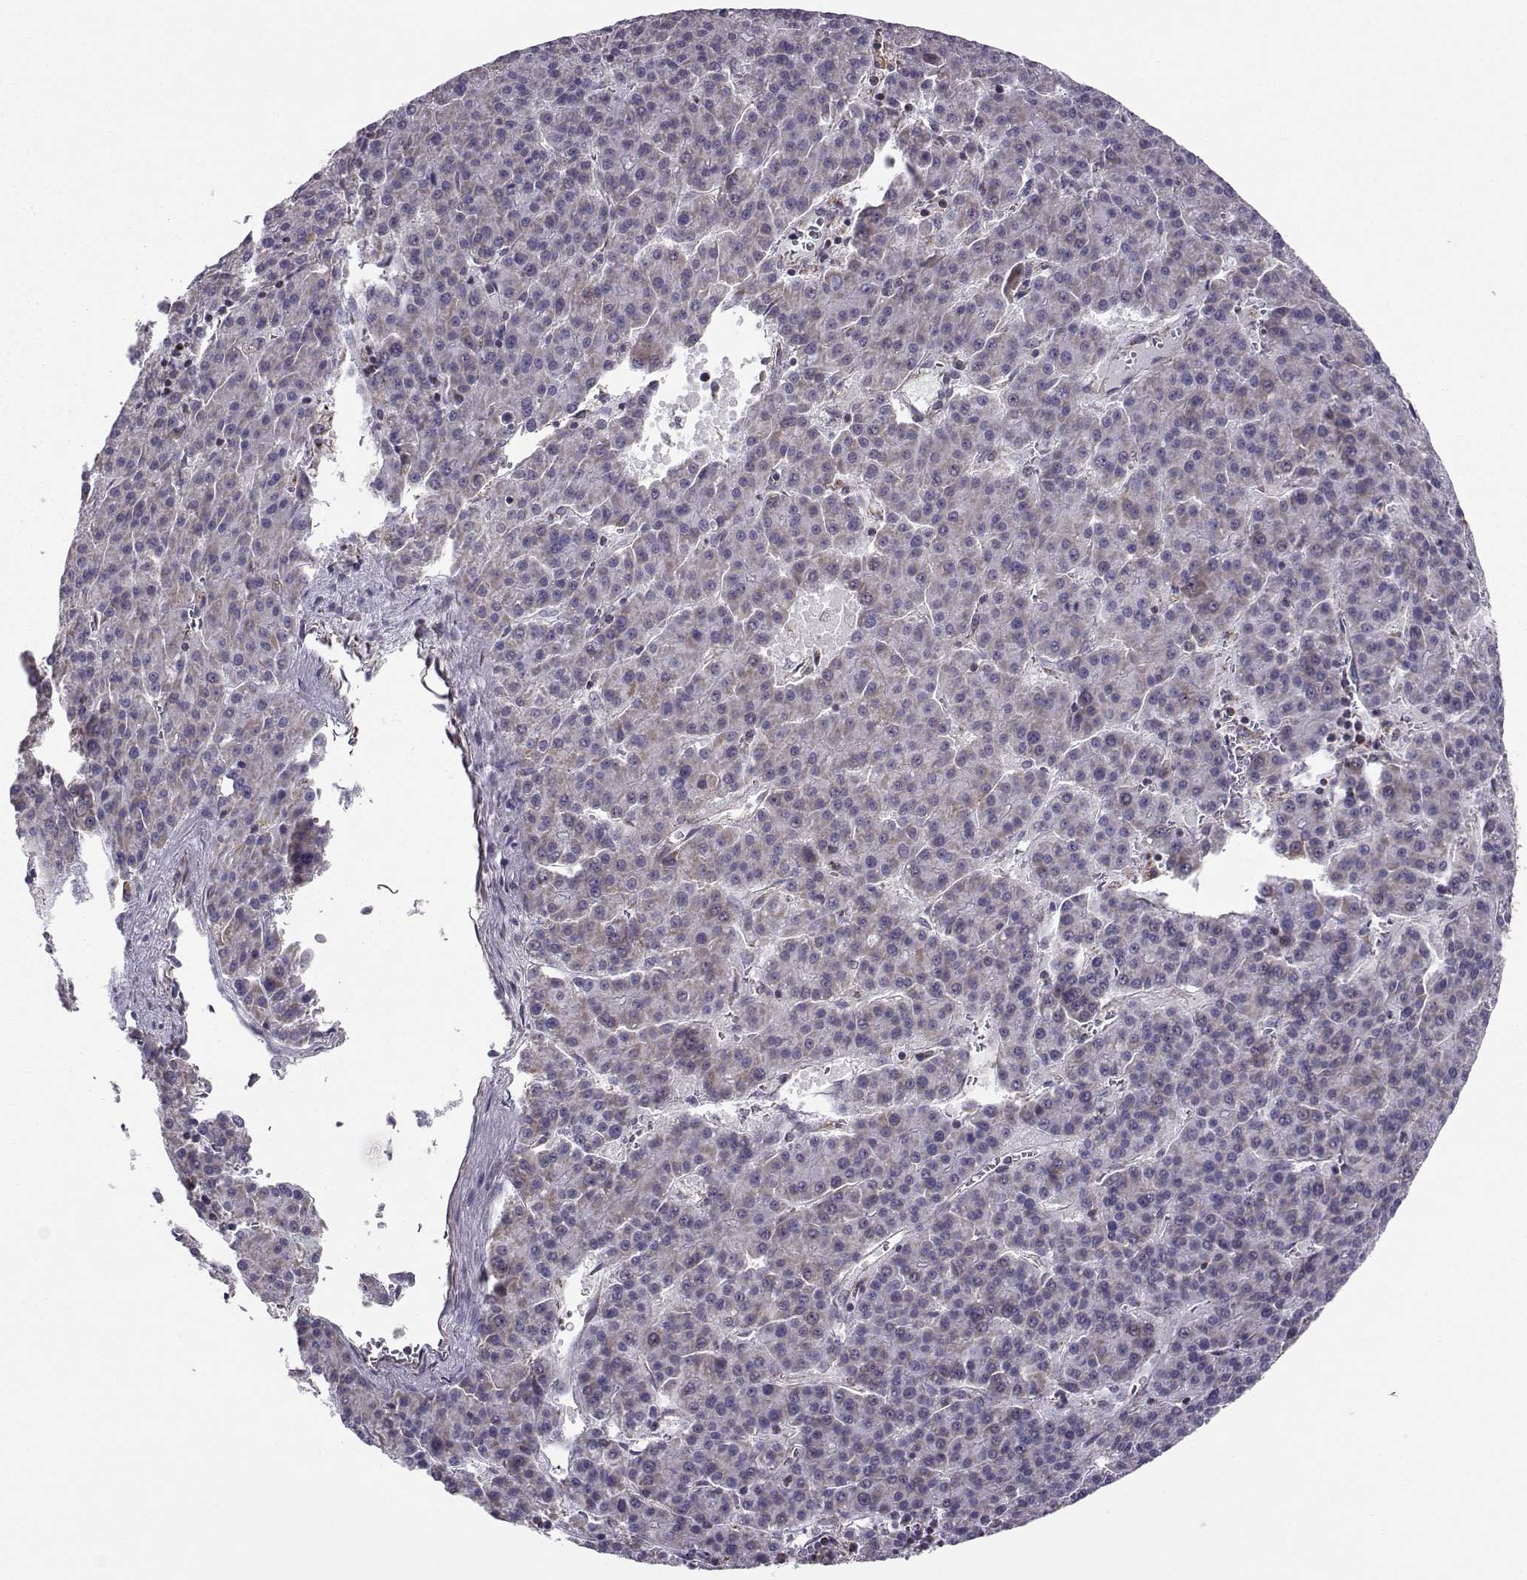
{"staining": {"intensity": "weak", "quantity": "<25%", "location": "cytoplasmic/membranous"}, "tissue": "liver cancer", "cell_type": "Tumor cells", "image_type": "cancer", "snomed": [{"axis": "morphology", "description": "Carcinoma, Hepatocellular, NOS"}, {"axis": "topography", "description": "Liver"}], "caption": "Immunohistochemical staining of liver hepatocellular carcinoma exhibits no significant positivity in tumor cells.", "gene": "NECAB3", "patient": {"sex": "female", "age": 58}}